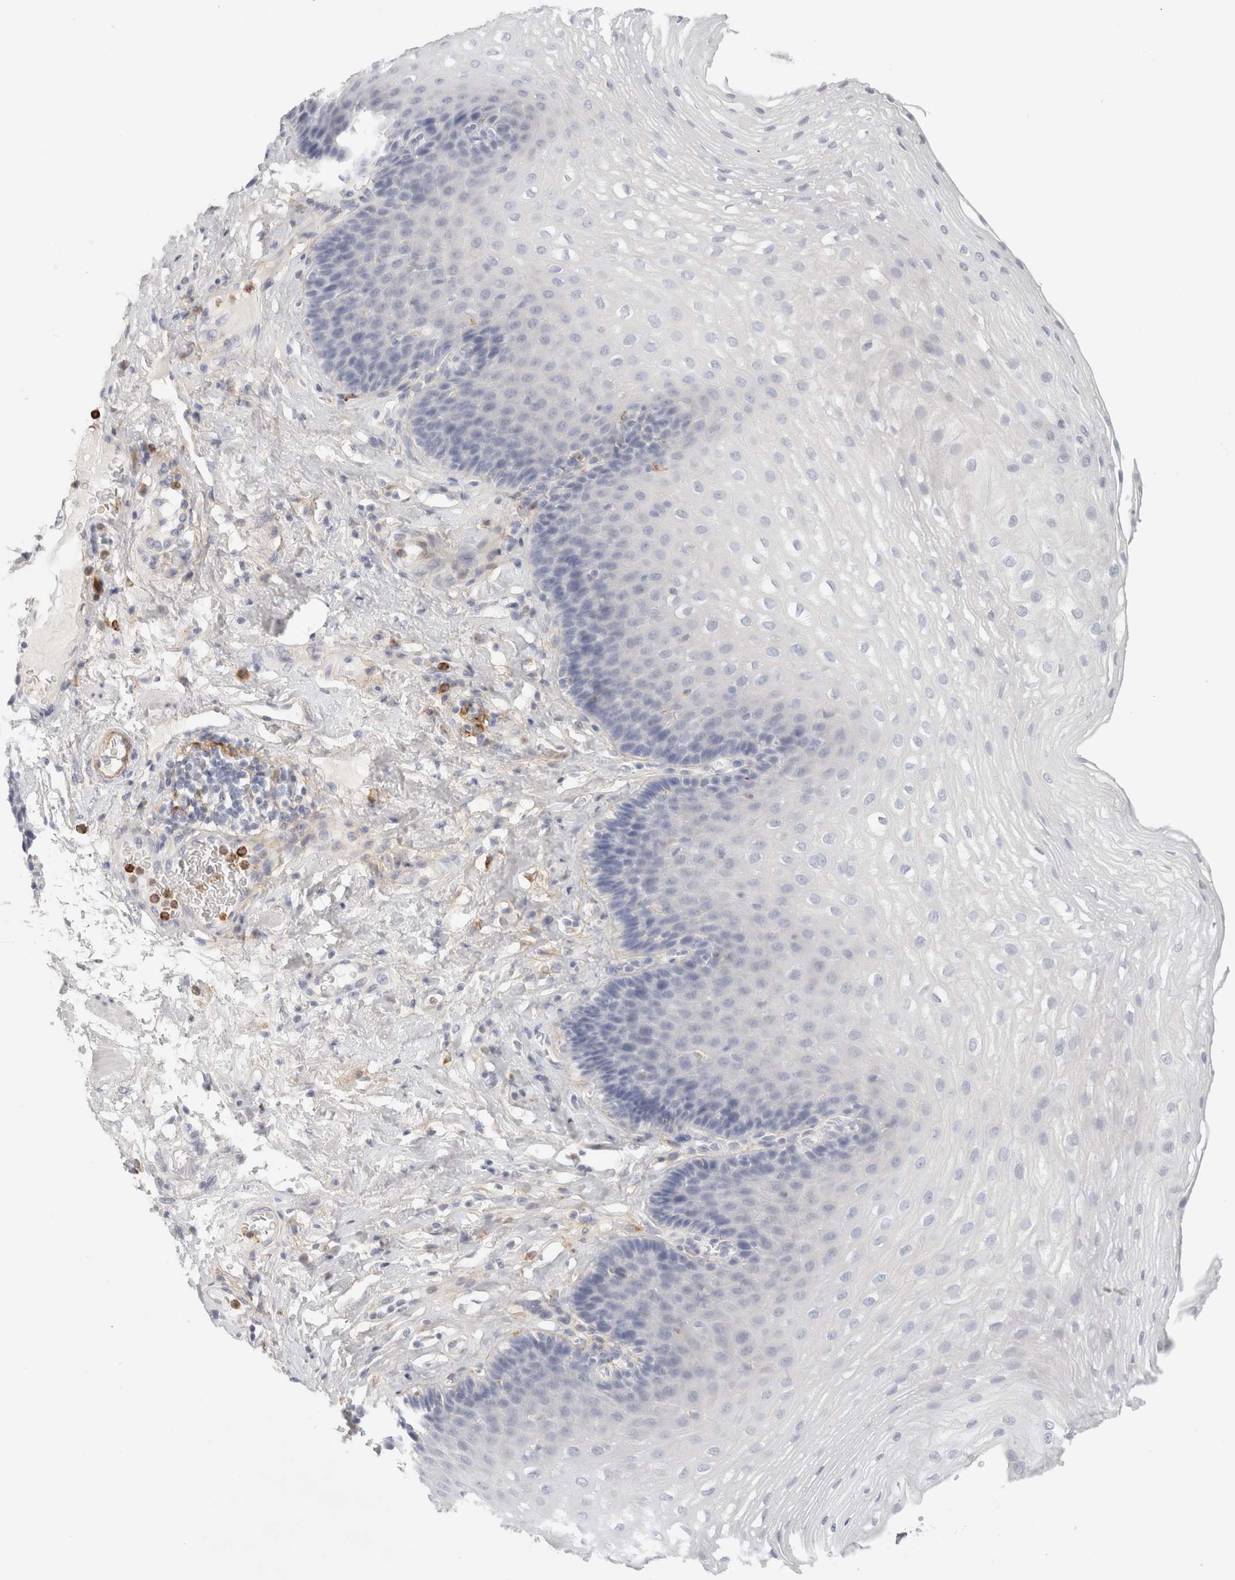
{"staining": {"intensity": "negative", "quantity": "none", "location": "none"}, "tissue": "esophagus", "cell_type": "Squamous epithelial cells", "image_type": "normal", "snomed": [{"axis": "morphology", "description": "Normal tissue, NOS"}, {"axis": "topography", "description": "Esophagus"}], "caption": "Immunohistochemistry image of benign human esophagus stained for a protein (brown), which shows no positivity in squamous epithelial cells.", "gene": "FGL2", "patient": {"sex": "female", "age": 66}}